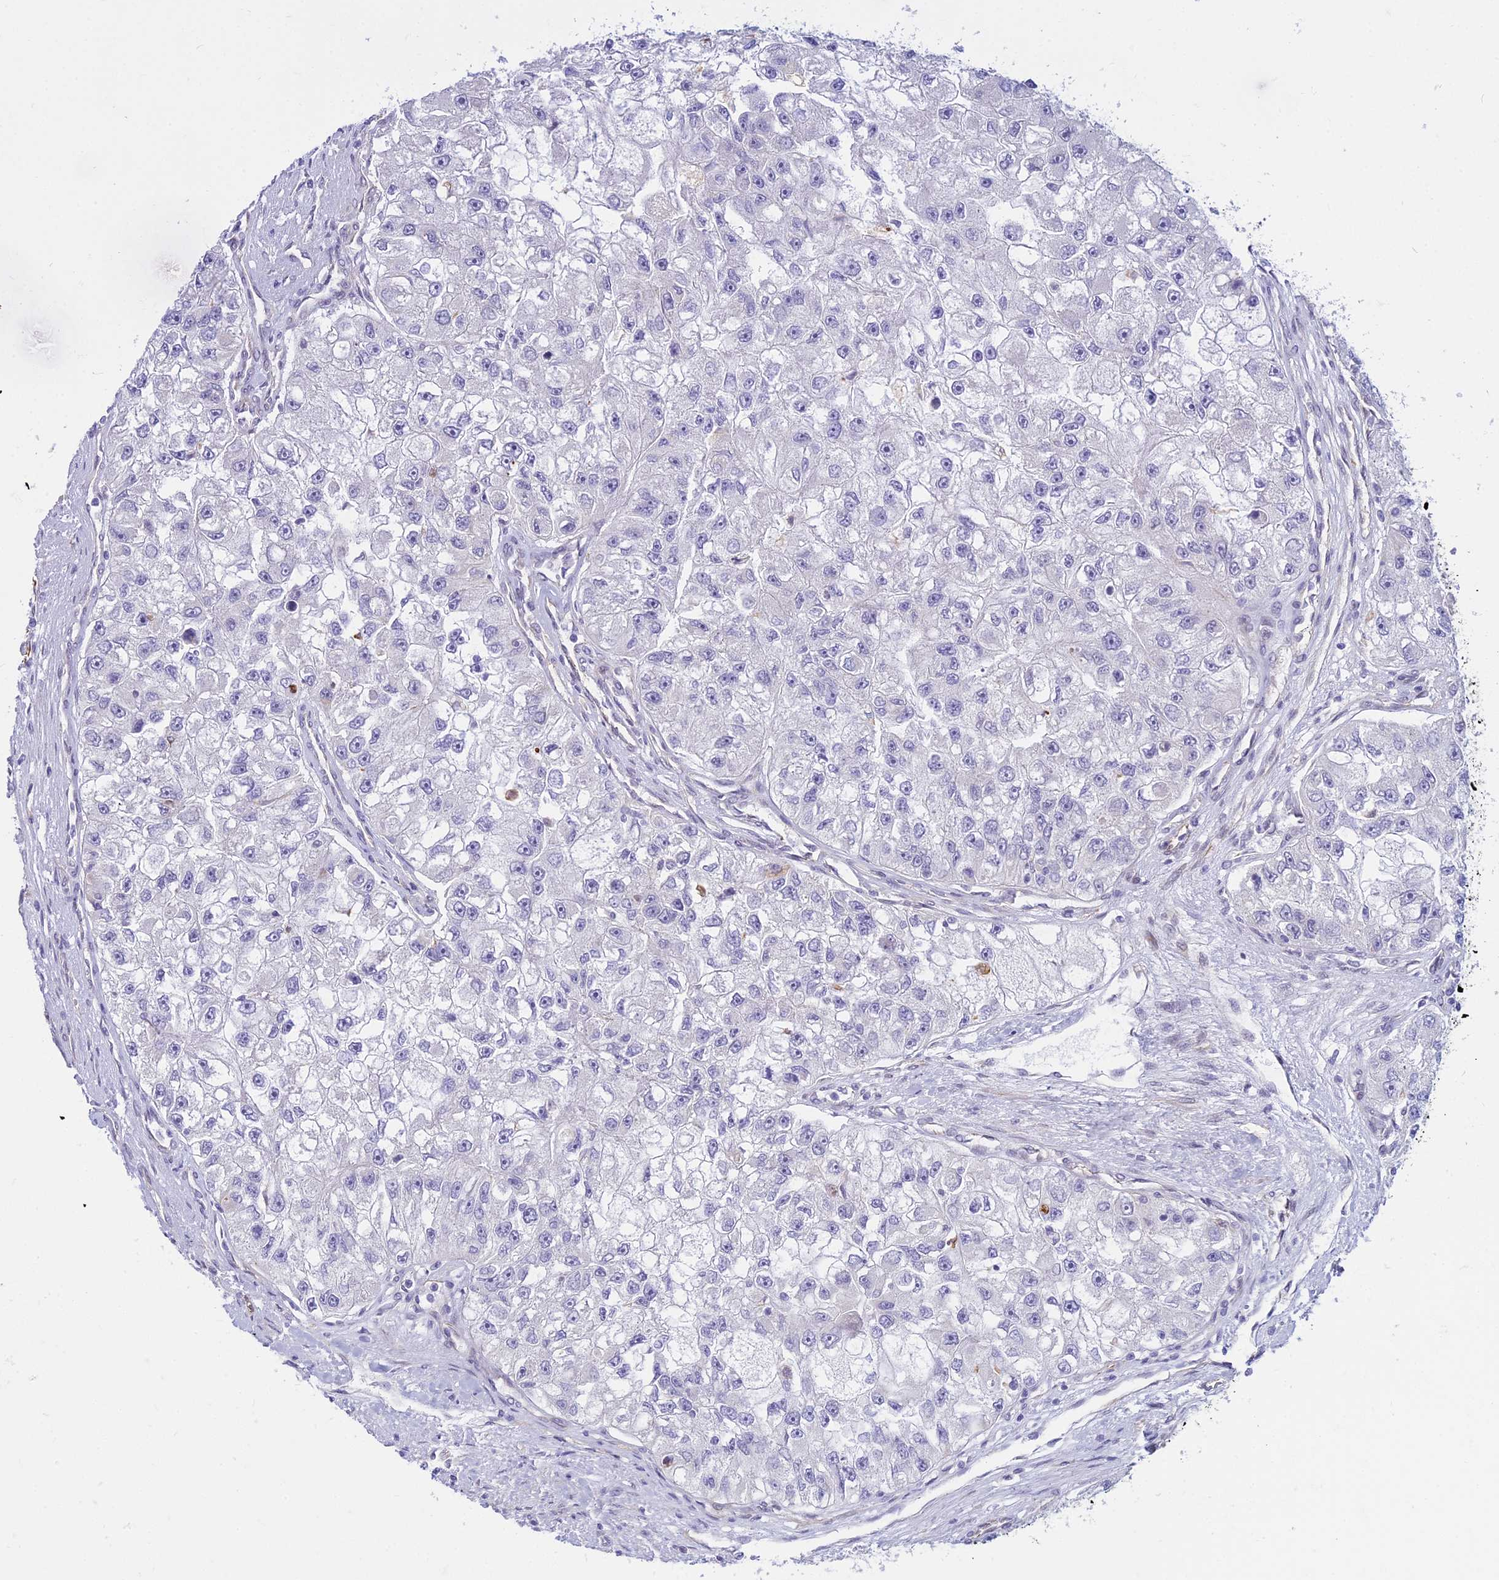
{"staining": {"intensity": "negative", "quantity": "none", "location": "none"}, "tissue": "renal cancer", "cell_type": "Tumor cells", "image_type": "cancer", "snomed": [{"axis": "morphology", "description": "Adenocarcinoma, NOS"}, {"axis": "topography", "description": "Kidney"}], "caption": "Histopathology image shows no significant protein positivity in tumor cells of renal cancer.", "gene": "SAPCD2", "patient": {"sex": "male", "age": 63}}